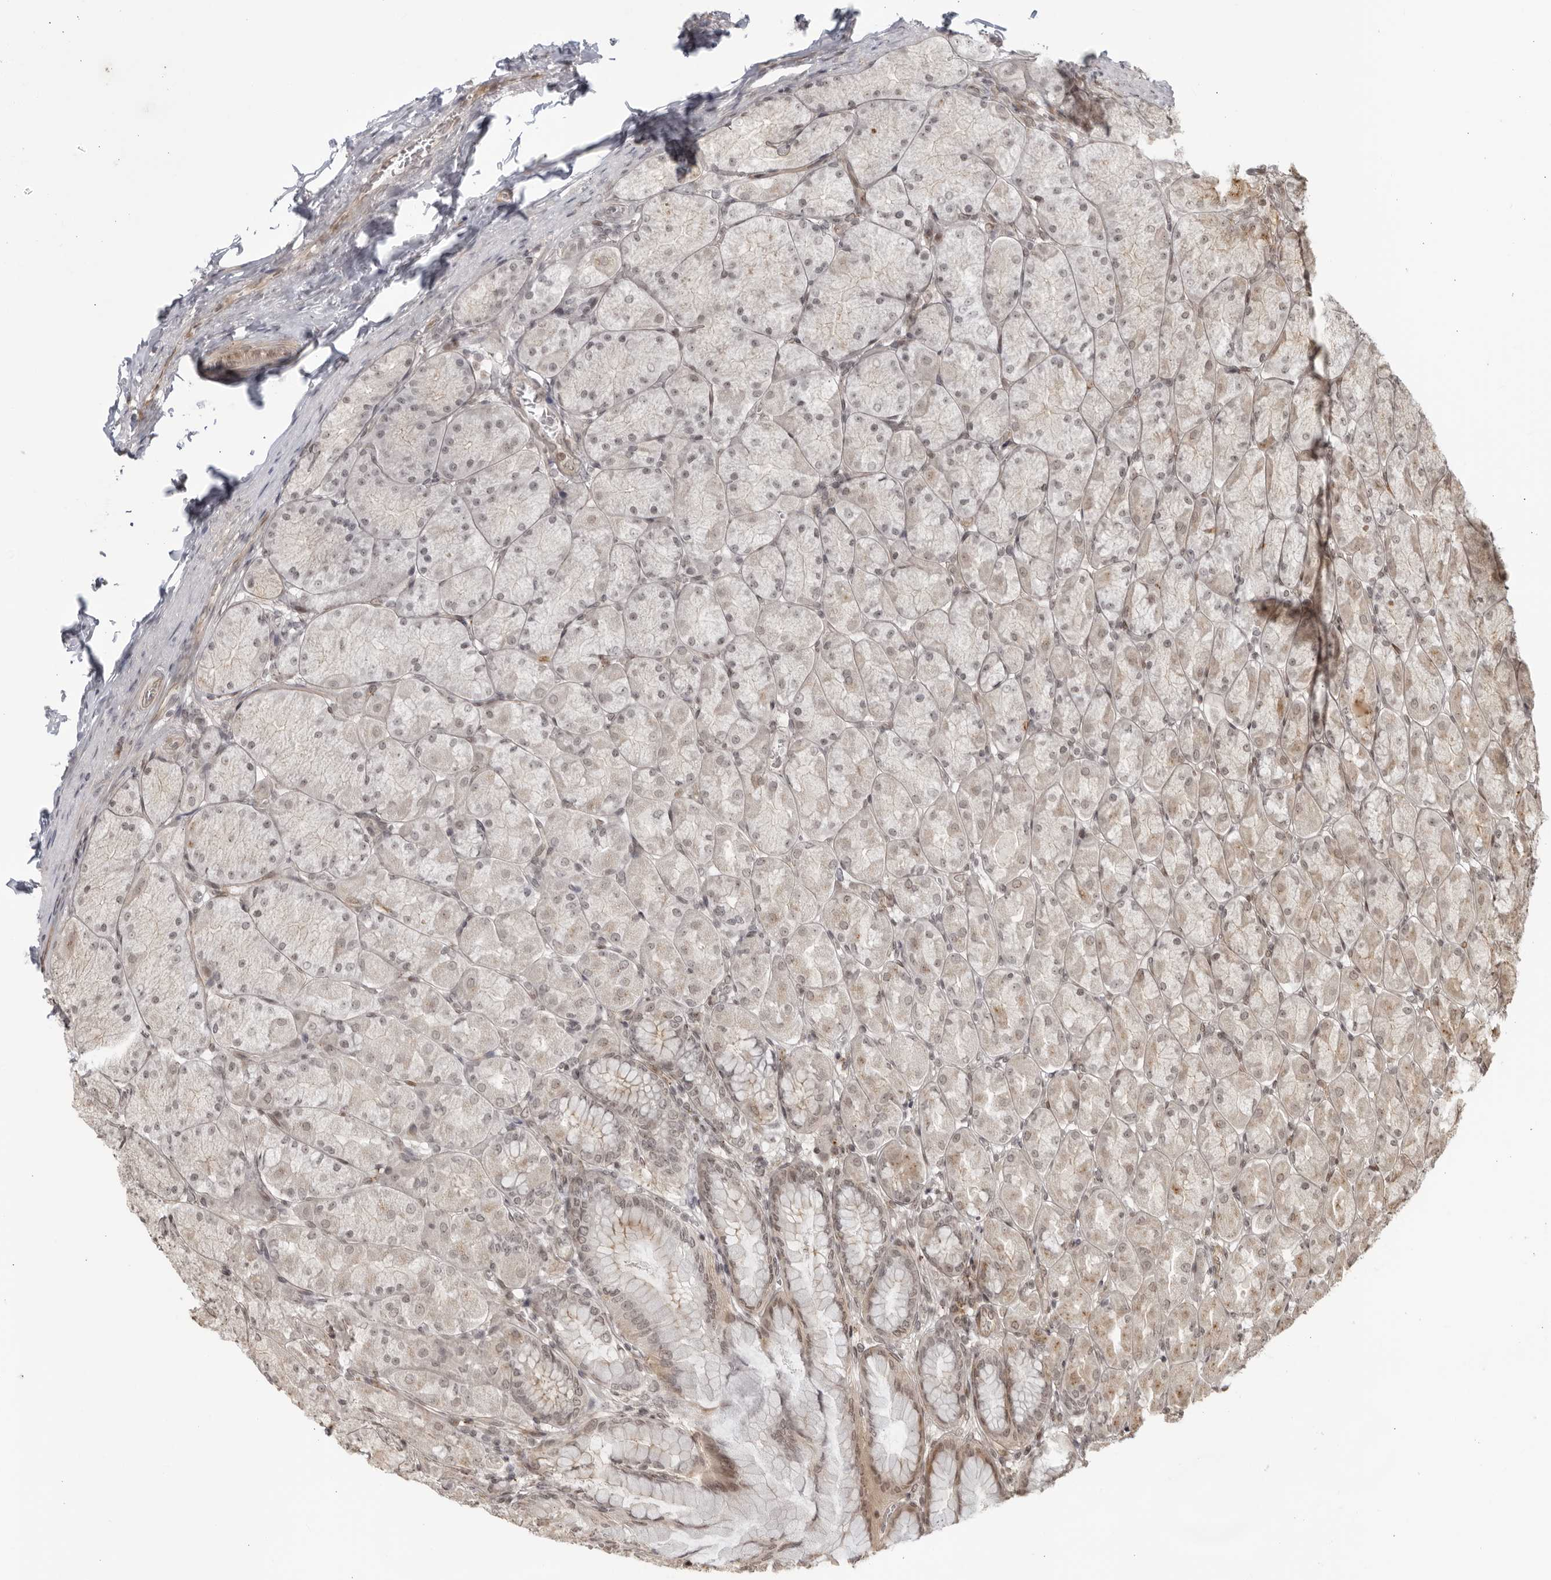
{"staining": {"intensity": "moderate", "quantity": "25%-75%", "location": "cytoplasmic/membranous,nuclear"}, "tissue": "stomach", "cell_type": "Glandular cells", "image_type": "normal", "snomed": [{"axis": "morphology", "description": "Normal tissue, NOS"}, {"axis": "topography", "description": "Stomach, upper"}], "caption": "Immunohistochemical staining of normal human stomach exhibits medium levels of moderate cytoplasmic/membranous,nuclear staining in approximately 25%-75% of glandular cells.", "gene": "TCF21", "patient": {"sex": "female", "age": 56}}